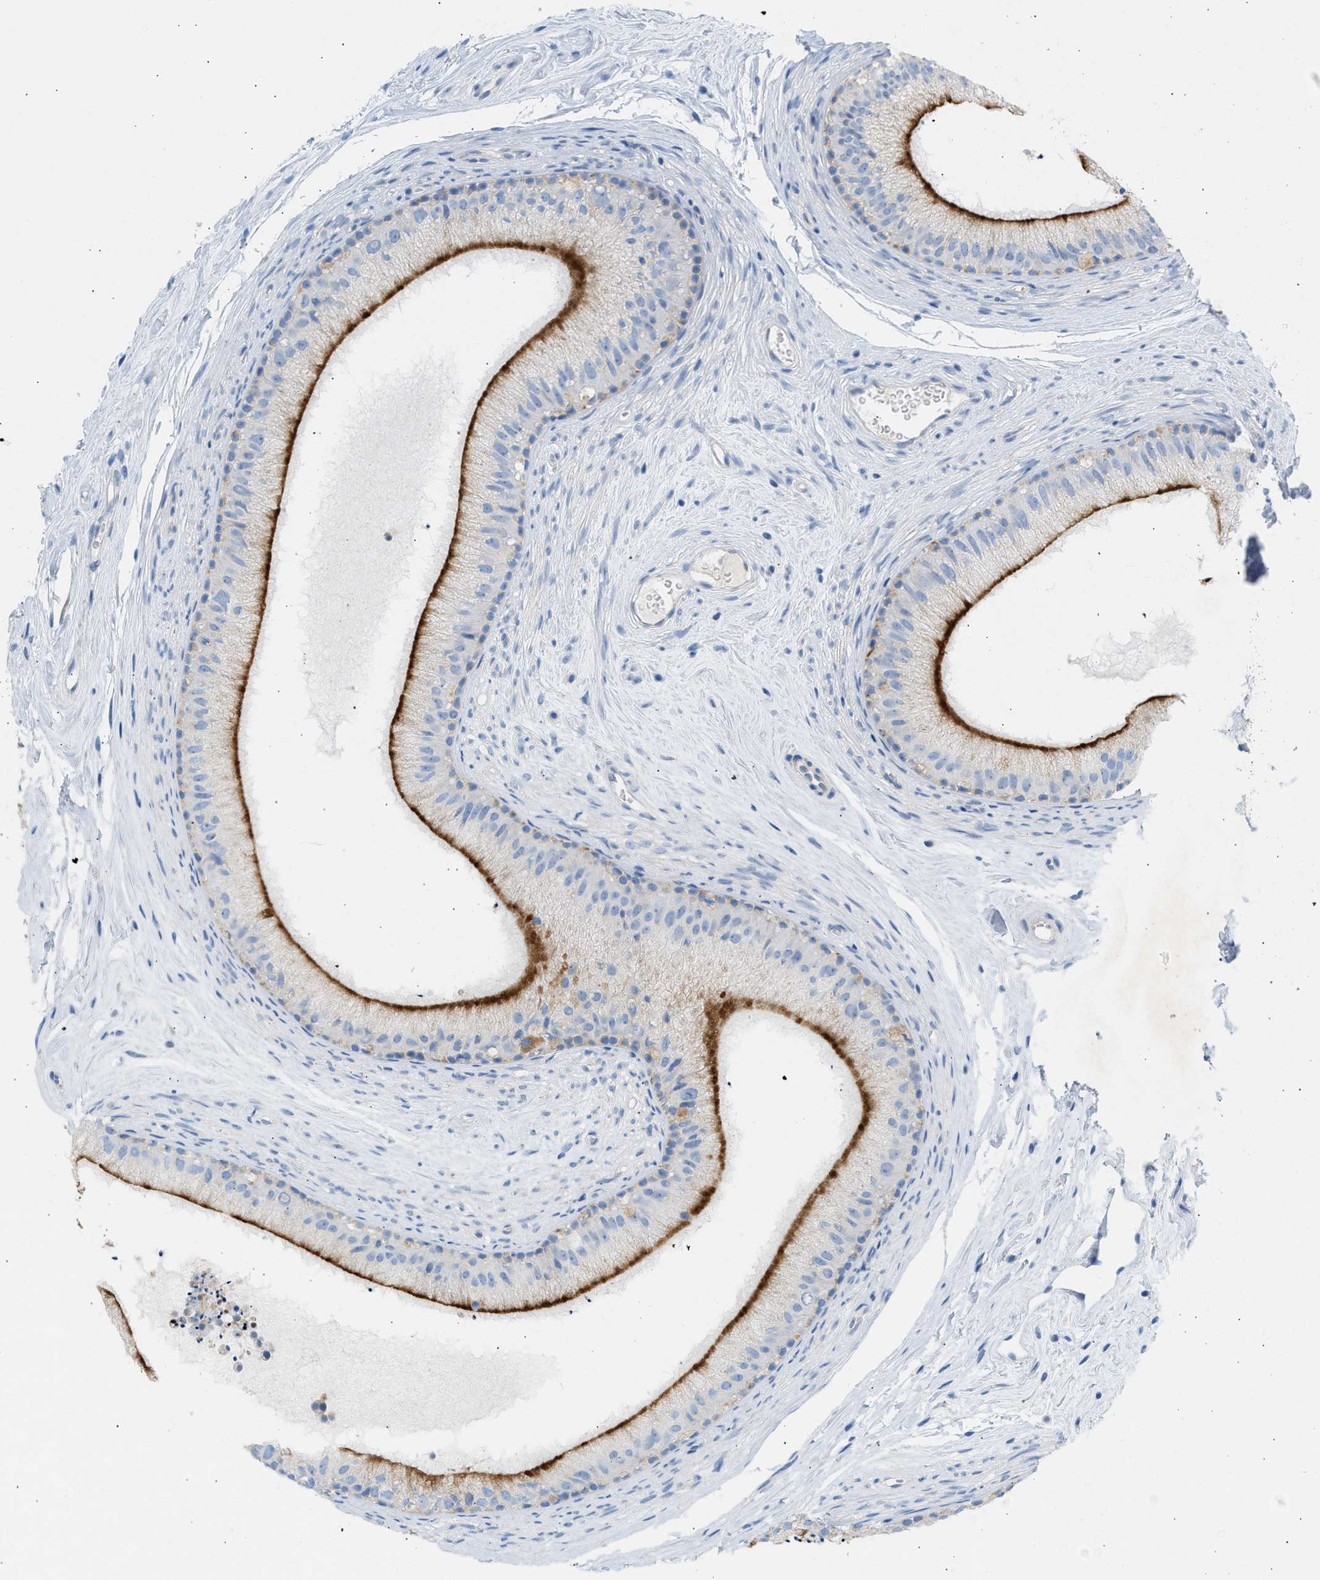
{"staining": {"intensity": "strong", "quantity": "<25%", "location": "cytoplasmic/membranous"}, "tissue": "epididymis", "cell_type": "Glandular cells", "image_type": "normal", "snomed": [{"axis": "morphology", "description": "Normal tissue, NOS"}, {"axis": "topography", "description": "Epididymis"}], "caption": "Glandular cells display medium levels of strong cytoplasmic/membranous staining in about <25% of cells in unremarkable human epididymis.", "gene": "NDUFS8", "patient": {"sex": "male", "age": 56}}